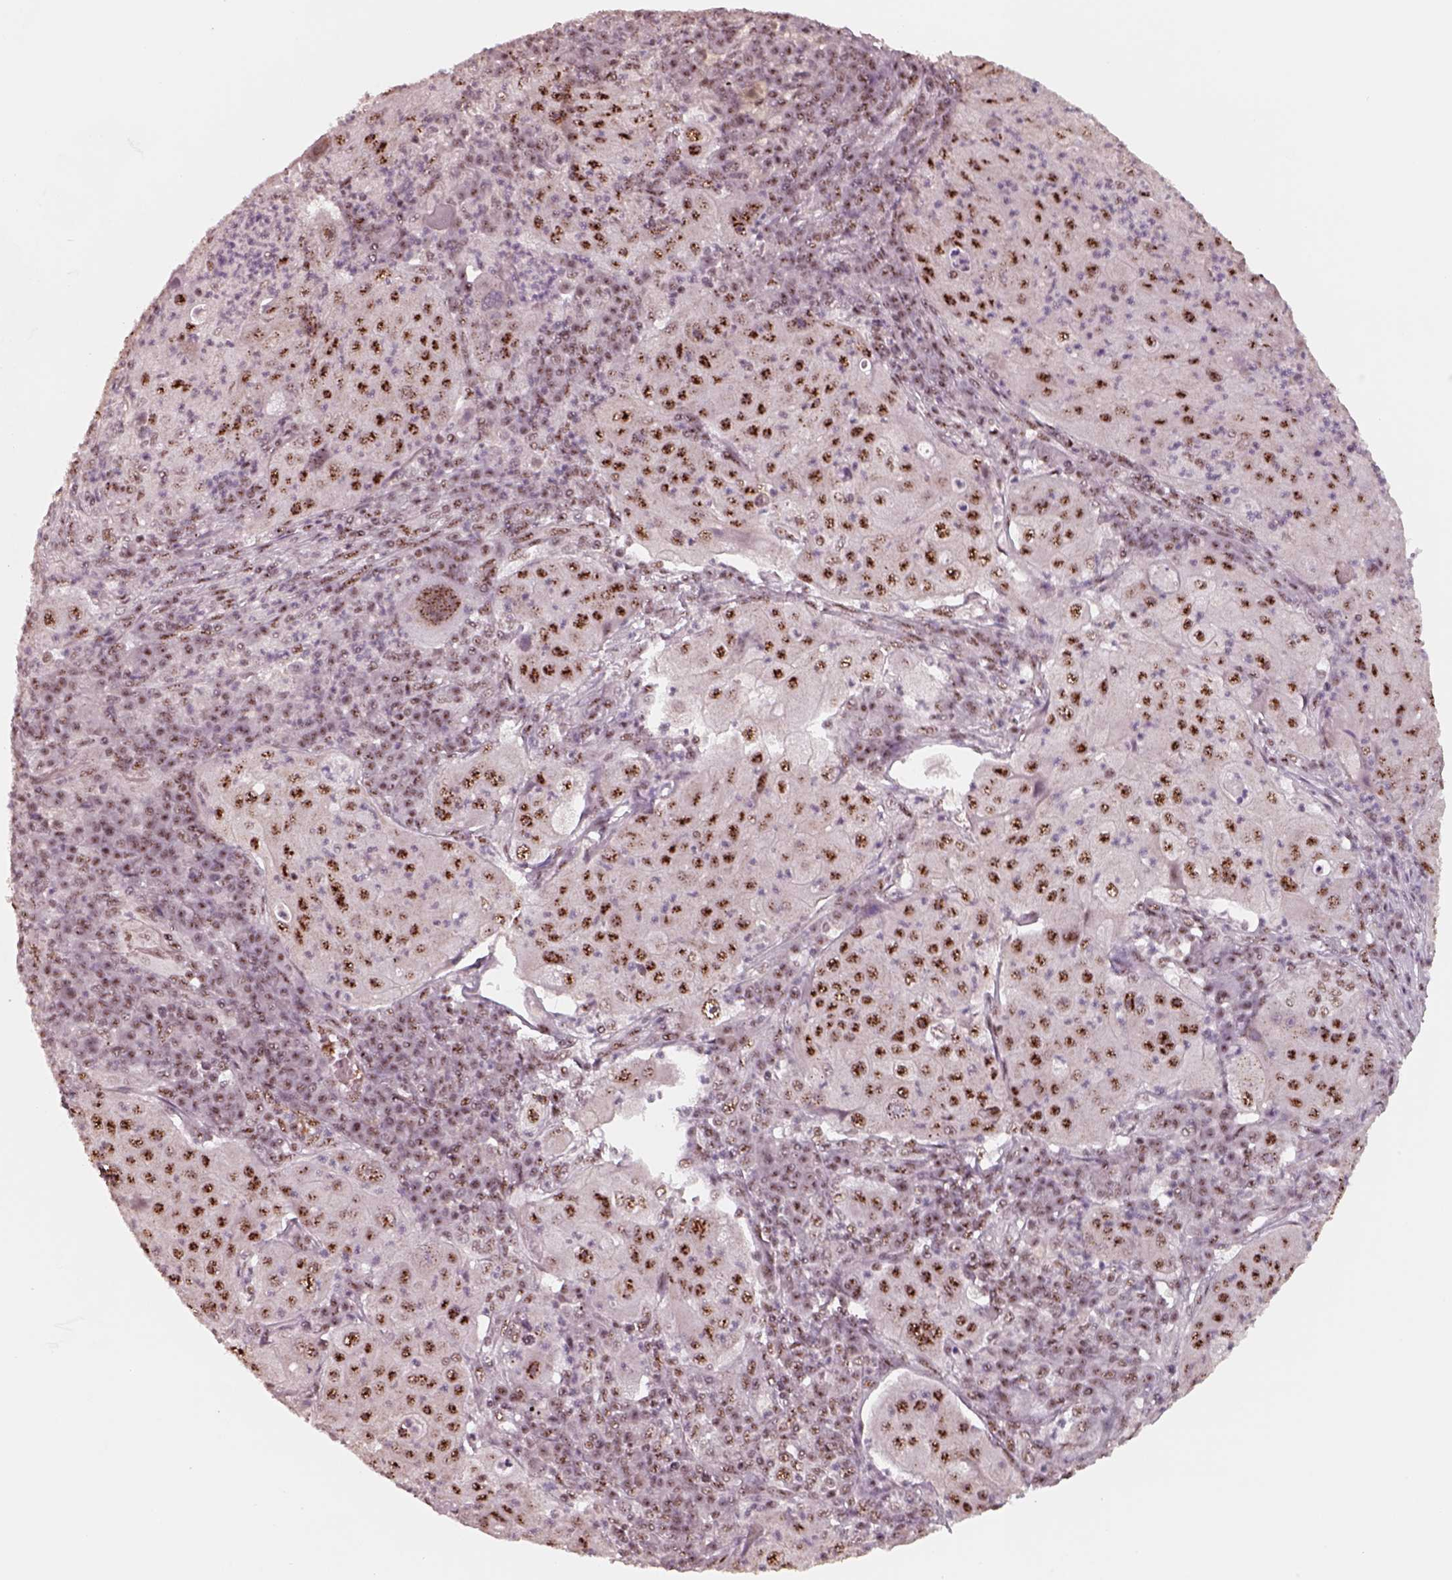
{"staining": {"intensity": "strong", "quantity": ">75%", "location": "nuclear"}, "tissue": "lung cancer", "cell_type": "Tumor cells", "image_type": "cancer", "snomed": [{"axis": "morphology", "description": "Squamous cell carcinoma, NOS"}, {"axis": "topography", "description": "Lung"}], "caption": "The photomicrograph reveals staining of lung cancer, revealing strong nuclear protein expression (brown color) within tumor cells.", "gene": "ATXN7L3", "patient": {"sex": "female", "age": 59}}